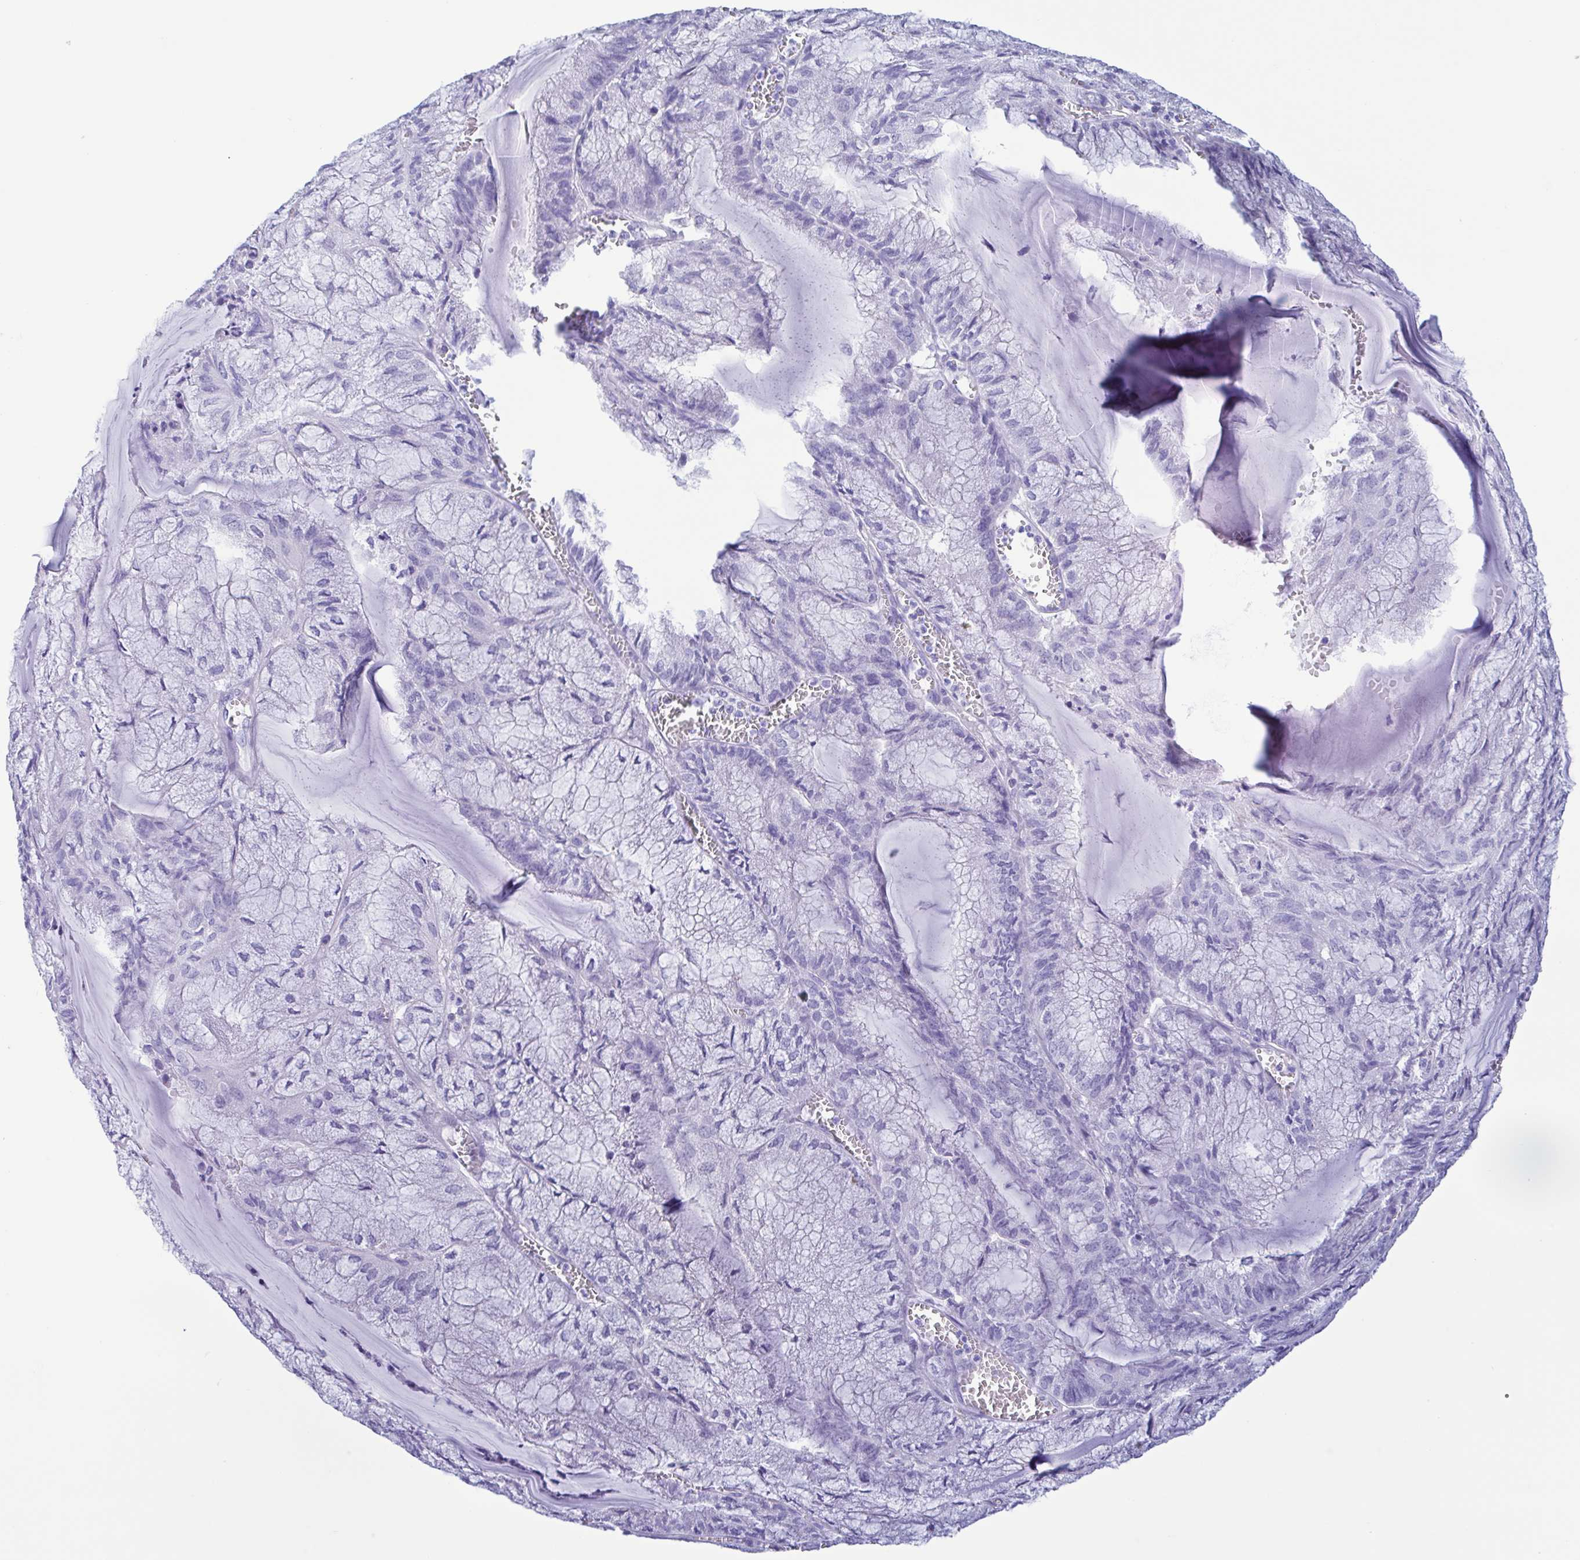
{"staining": {"intensity": "negative", "quantity": "none", "location": "none"}, "tissue": "endometrial cancer", "cell_type": "Tumor cells", "image_type": "cancer", "snomed": [{"axis": "morphology", "description": "Carcinoma, NOS"}, {"axis": "topography", "description": "Endometrium"}], "caption": "A high-resolution image shows IHC staining of carcinoma (endometrial), which displays no significant positivity in tumor cells.", "gene": "TSPY2", "patient": {"sex": "female", "age": 62}}